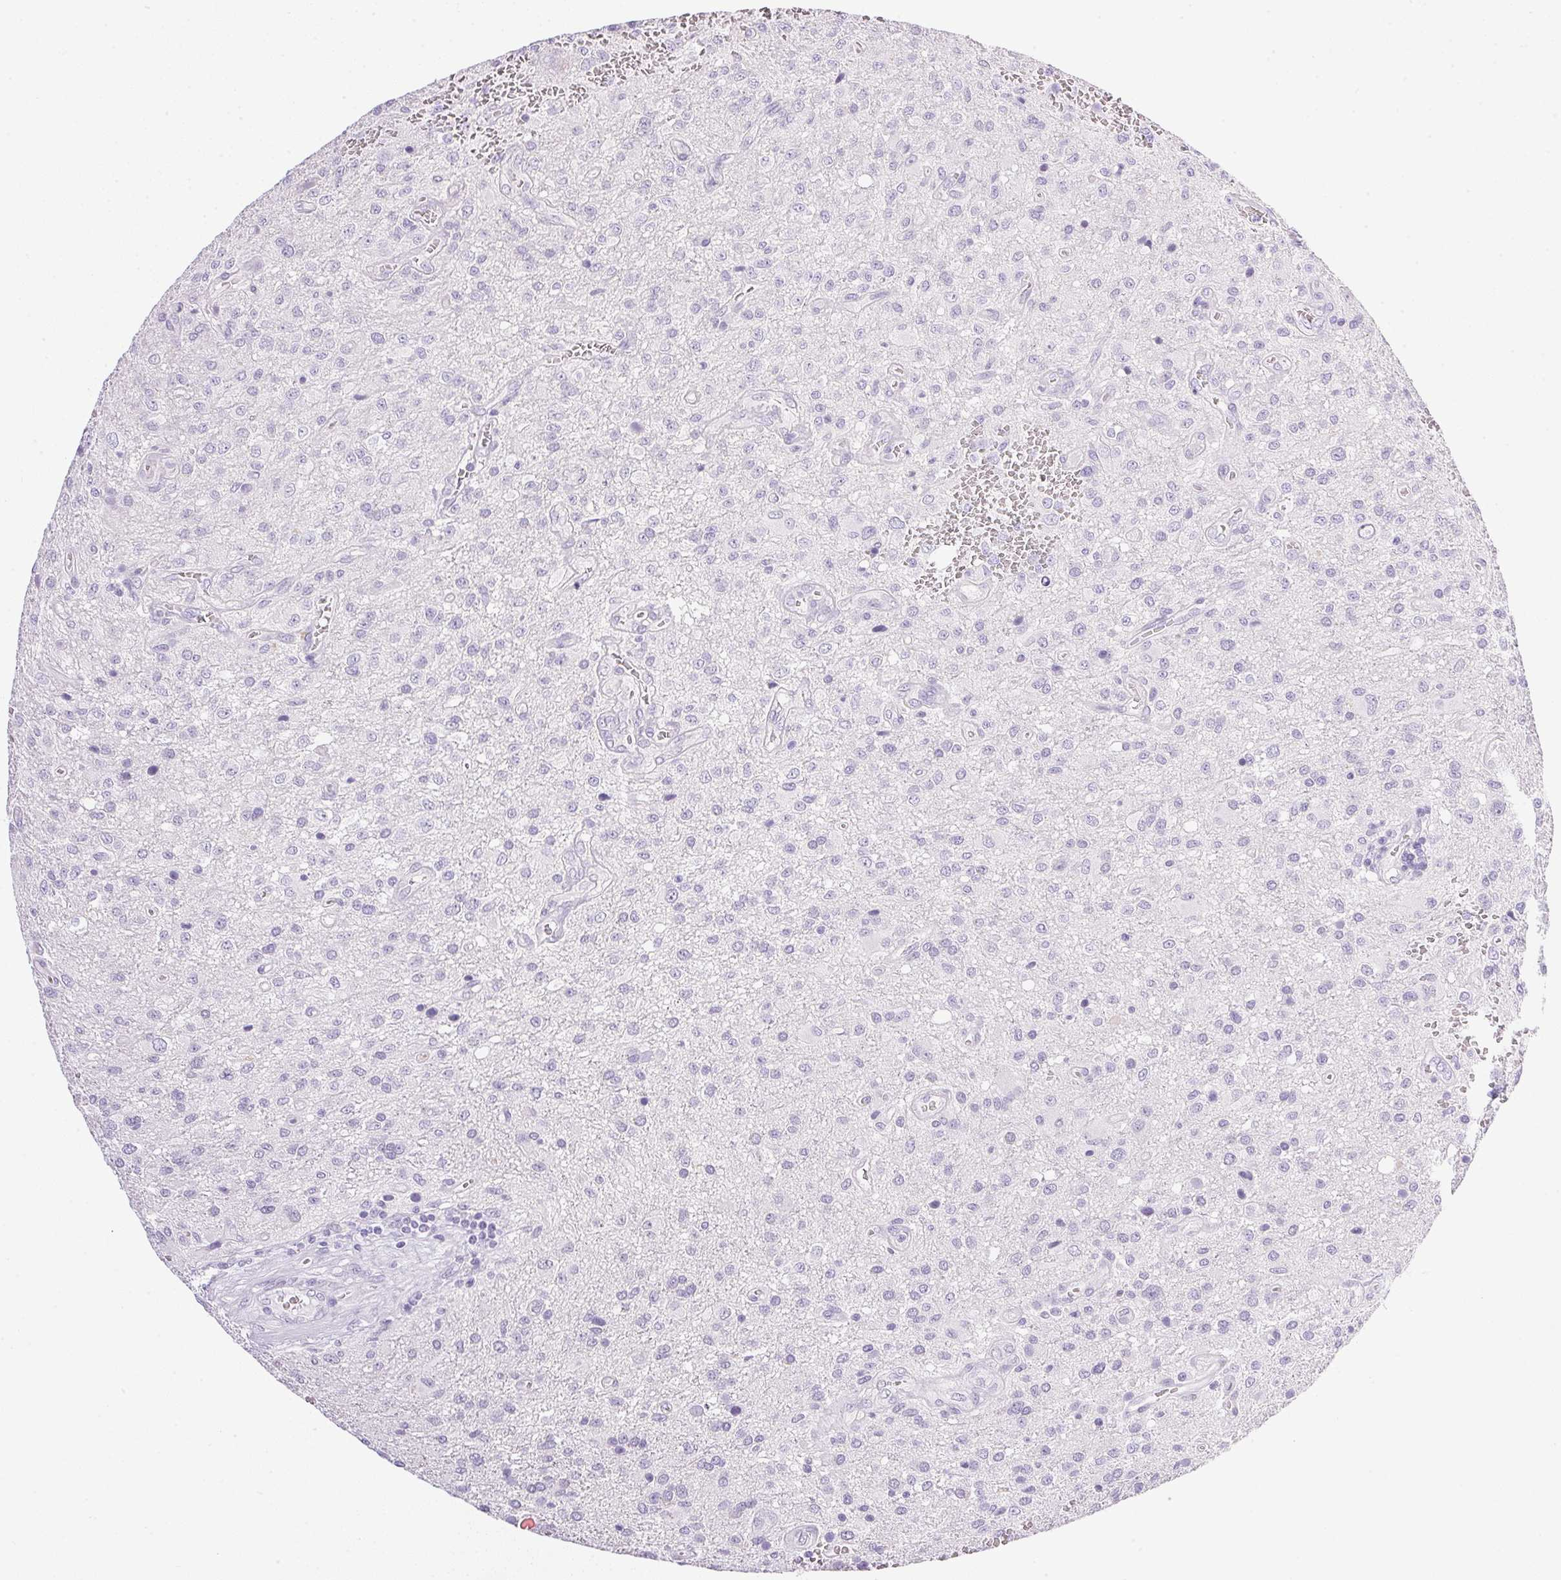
{"staining": {"intensity": "negative", "quantity": "none", "location": "none"}, "tissue": "glioma", "cell_type": "Tumor cells", "image_type": "cancer", "snomed": [{"axis": "morphology", "description": "Glioma, malignant, Low grade"}, {"axis": "topography", "description": "Brain"}], "caption": "The immunohistochemistry image has no significant positivity in tumor cells of glioma tissue.", "gene": "ATP6V0A4", "patient": {"sex": "male", "age": 66}}